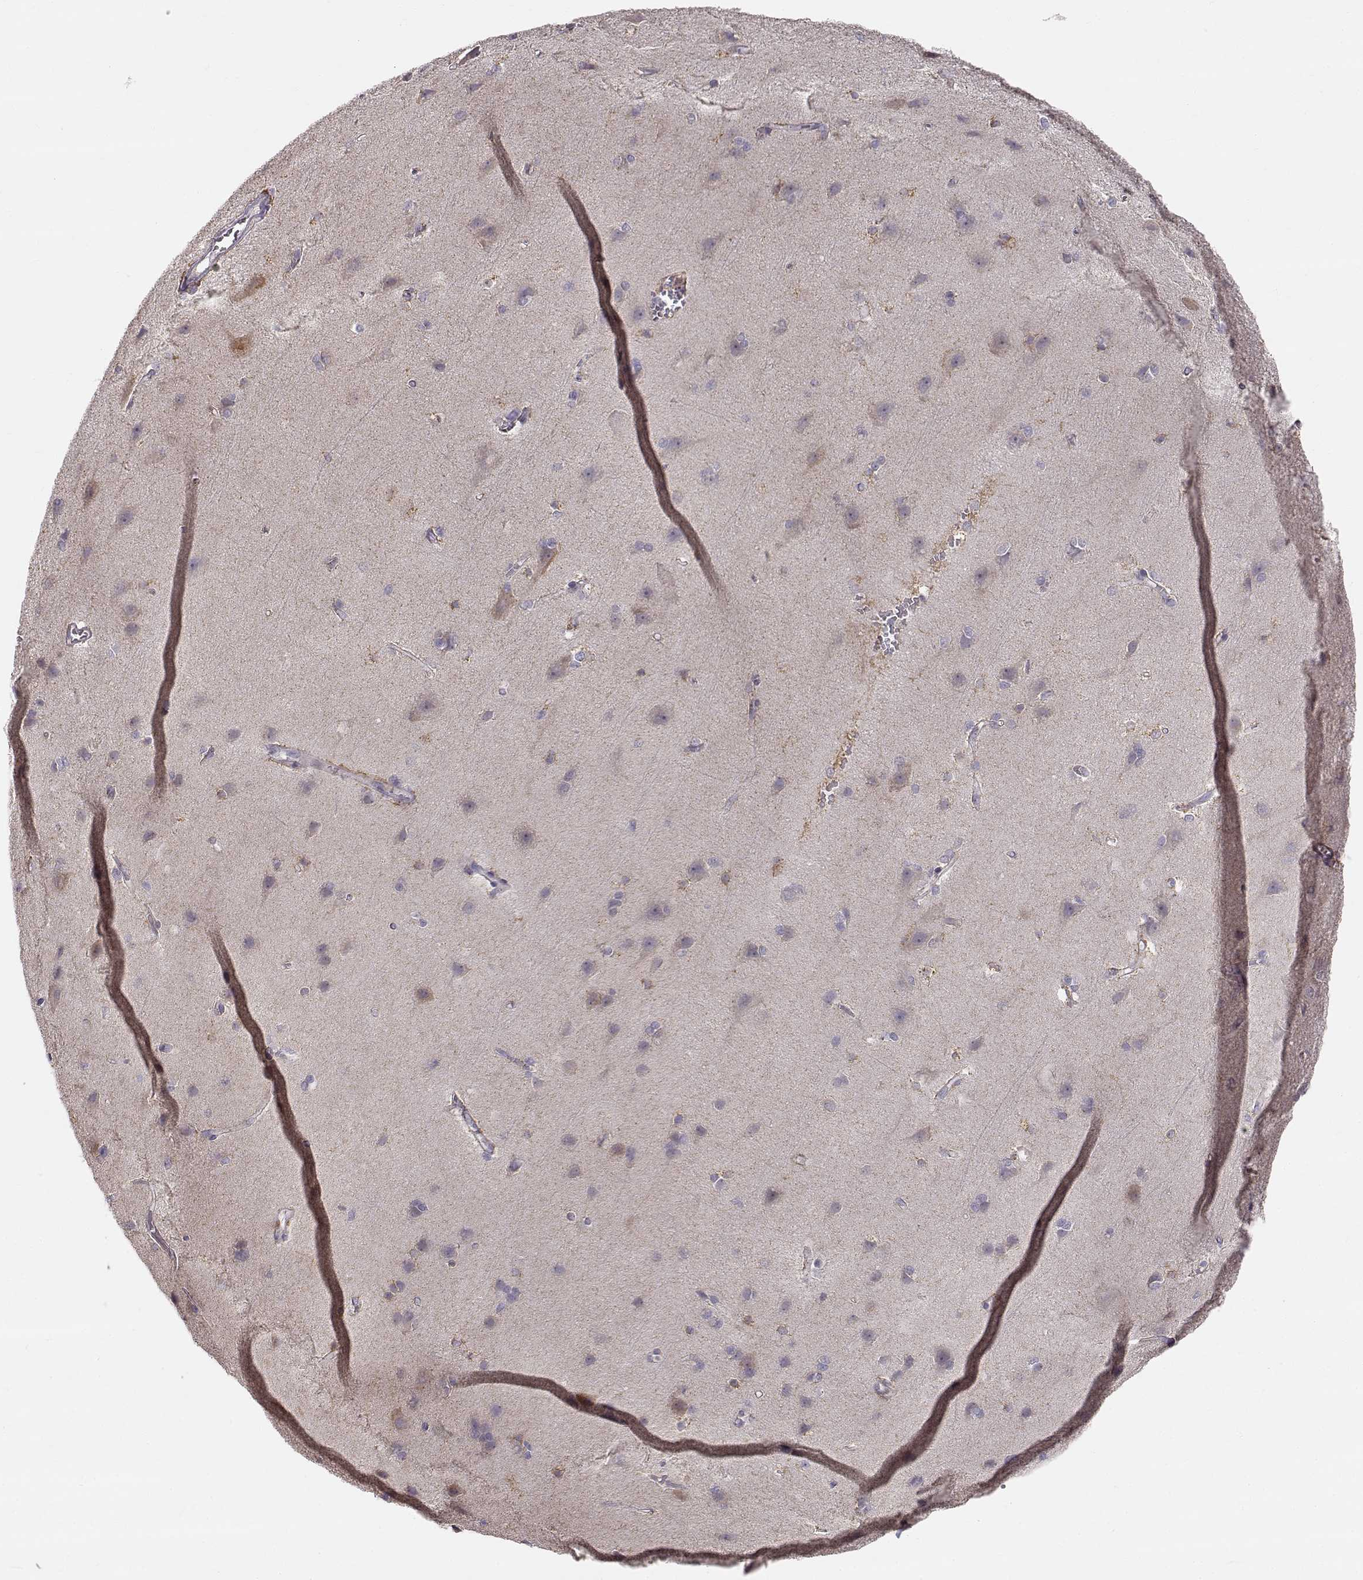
{"staining": {"intensity": "negative", "quantity": "none", "location": "none"}, "tissue": "cerebral cortex", "cell_type": "Endothelial cells", "image_type": "normal", "snomed": [{"axis": "morphology", "description": "Normal tissue, NOS"}, {"axis": "topography", "description": "Cerebral cortex"}], "caption": "Endothelial cells are negative for protein expression in unremarkable human cerebral cortex. (DAB (3,3'-diaminobenzidine) immunohistochemistry, high magnification).", "gene": "ACSL6", "patient": {"sex": "male", "age": 37}}